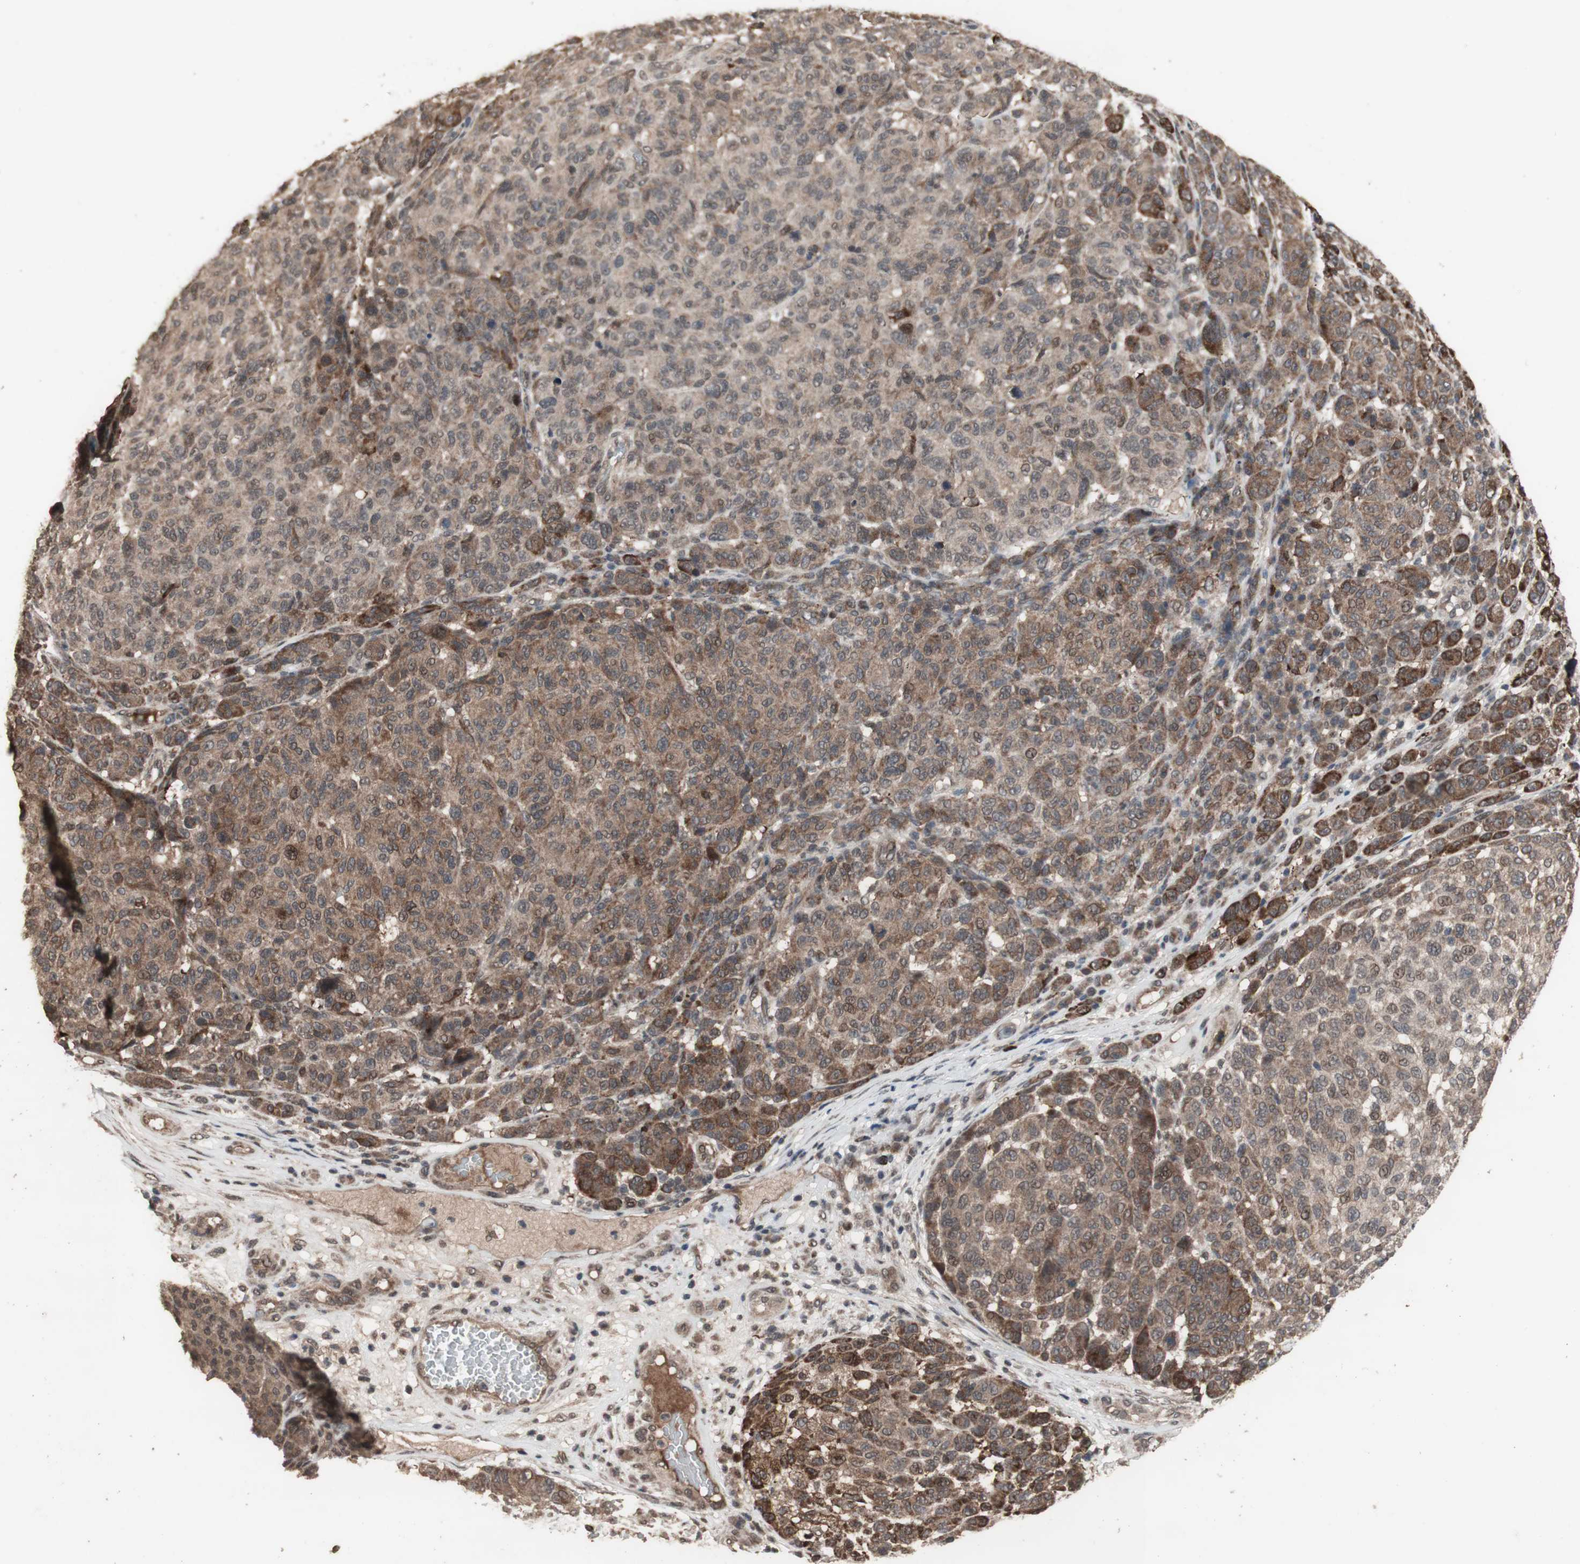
{"staining": {"intensity": "moderate", "quantity": ">75%", "location": "cytoplasmic/membranous"}, "tissue": "melanoma", "cell_type": "Tumor cells", "image_type": "cancer", "snomed": [{"axis": "morphology", "description": "Malignant melanoma, NOS"}, {"axis": "topography", "description": "Skin"}], "caption": "Immunohistochemical staining of human malignant melanoma exhibits medium levels of moderate cytoplasmic/membranous expression in approximately >75% of tumor cells.", "gene": "KANSL1", "patient": {"sex": "male", "age": 59}}